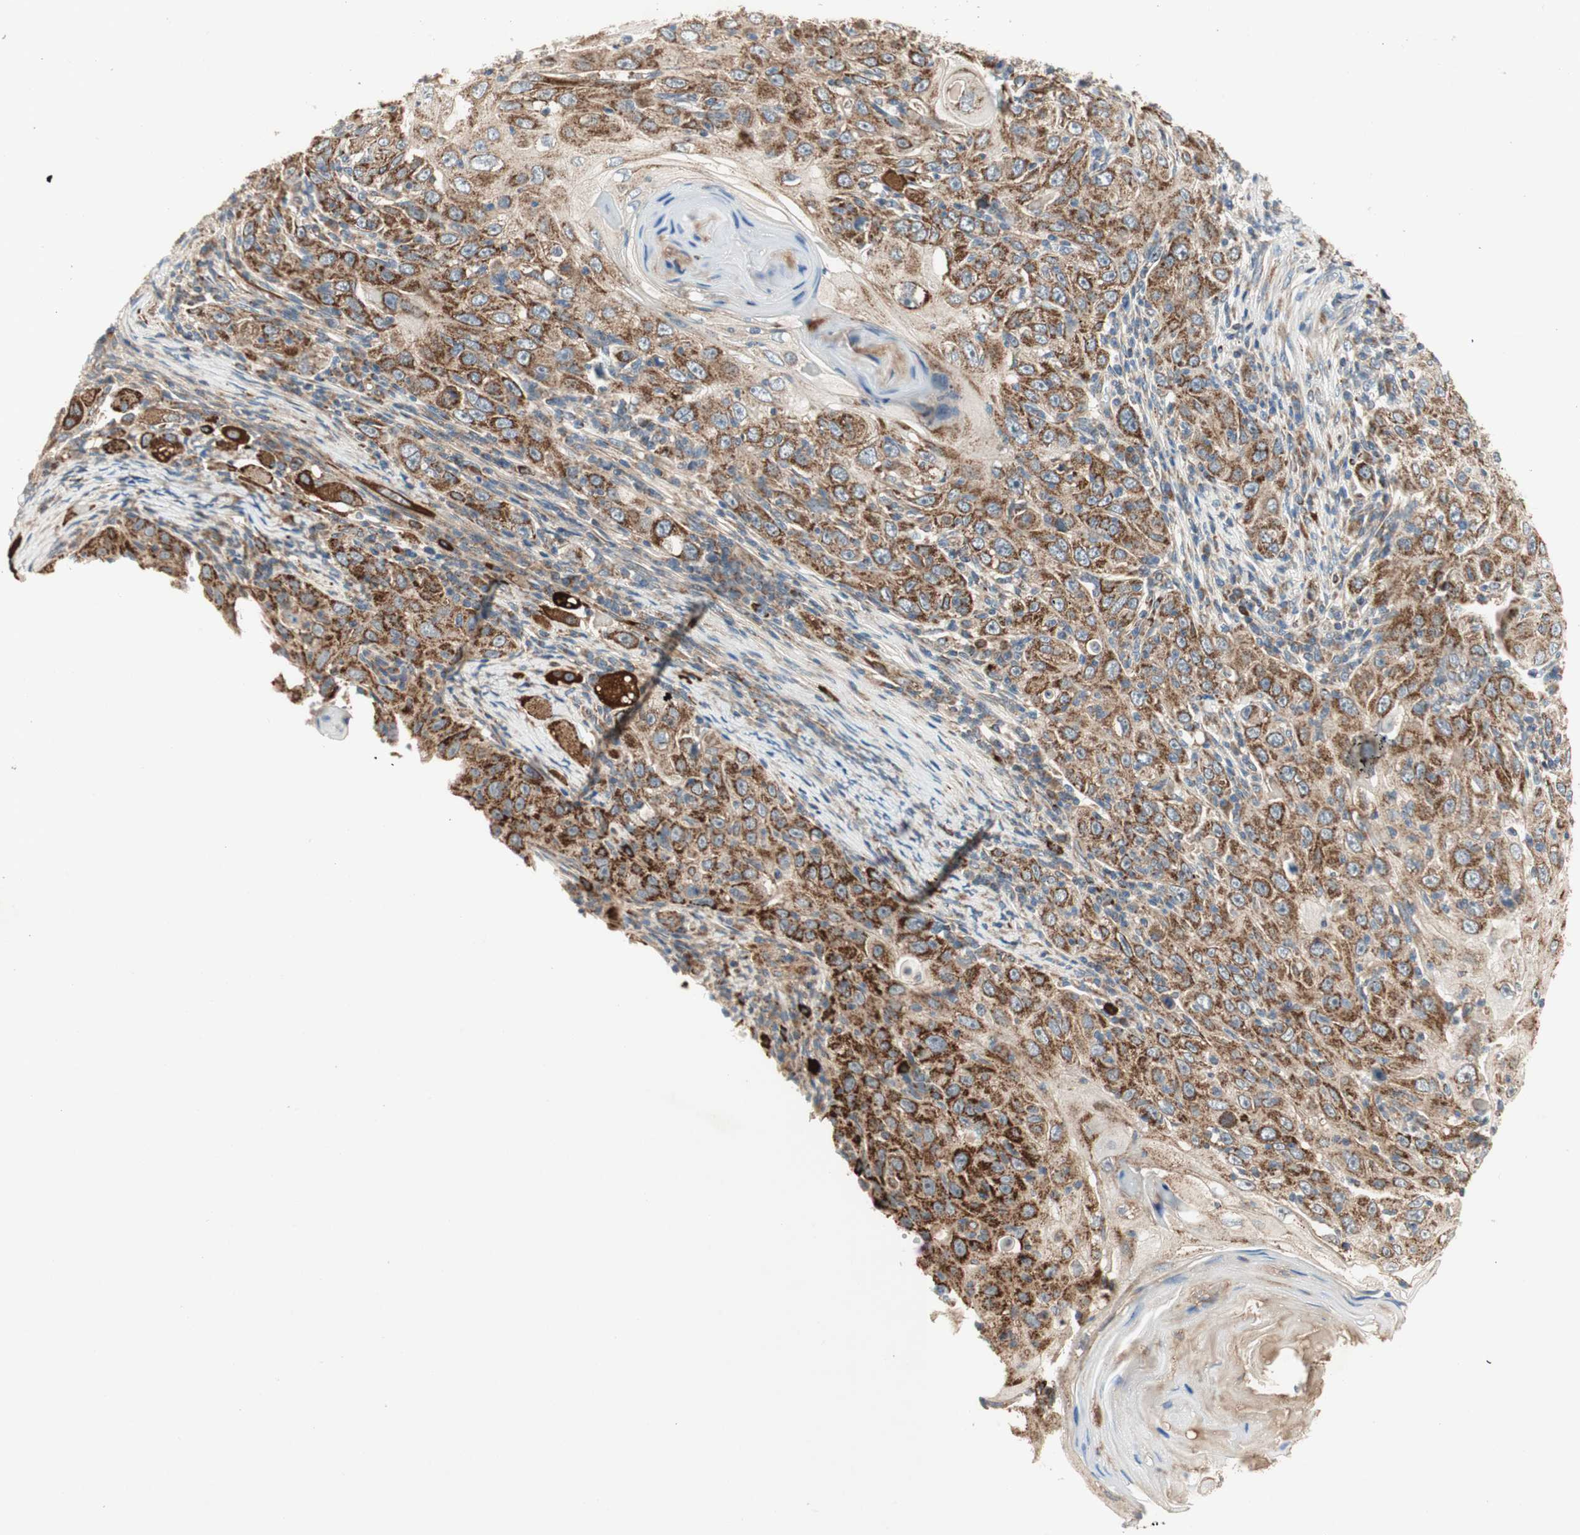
{"staining": {"intensity": "strong", "quantity": ">75%", "location": "cytoplasmic/membranous"}, "tissue": "skin cancer", "cell_type": "Tumor cells", "image_type": "cancer", "snomed": [{"axis": "morphology", "description": "Squamous cell carcinoma, NOS"}, {"axis": "topography", "description": "Skin"}], "caption": "A brown stain highlights strong cytoplasmic/membranous staining of a protein in squamous cell carcinoma (skin) tumor cells.", "gene": "AKAP1", "patient": {"sex": "female", "age": 88}}